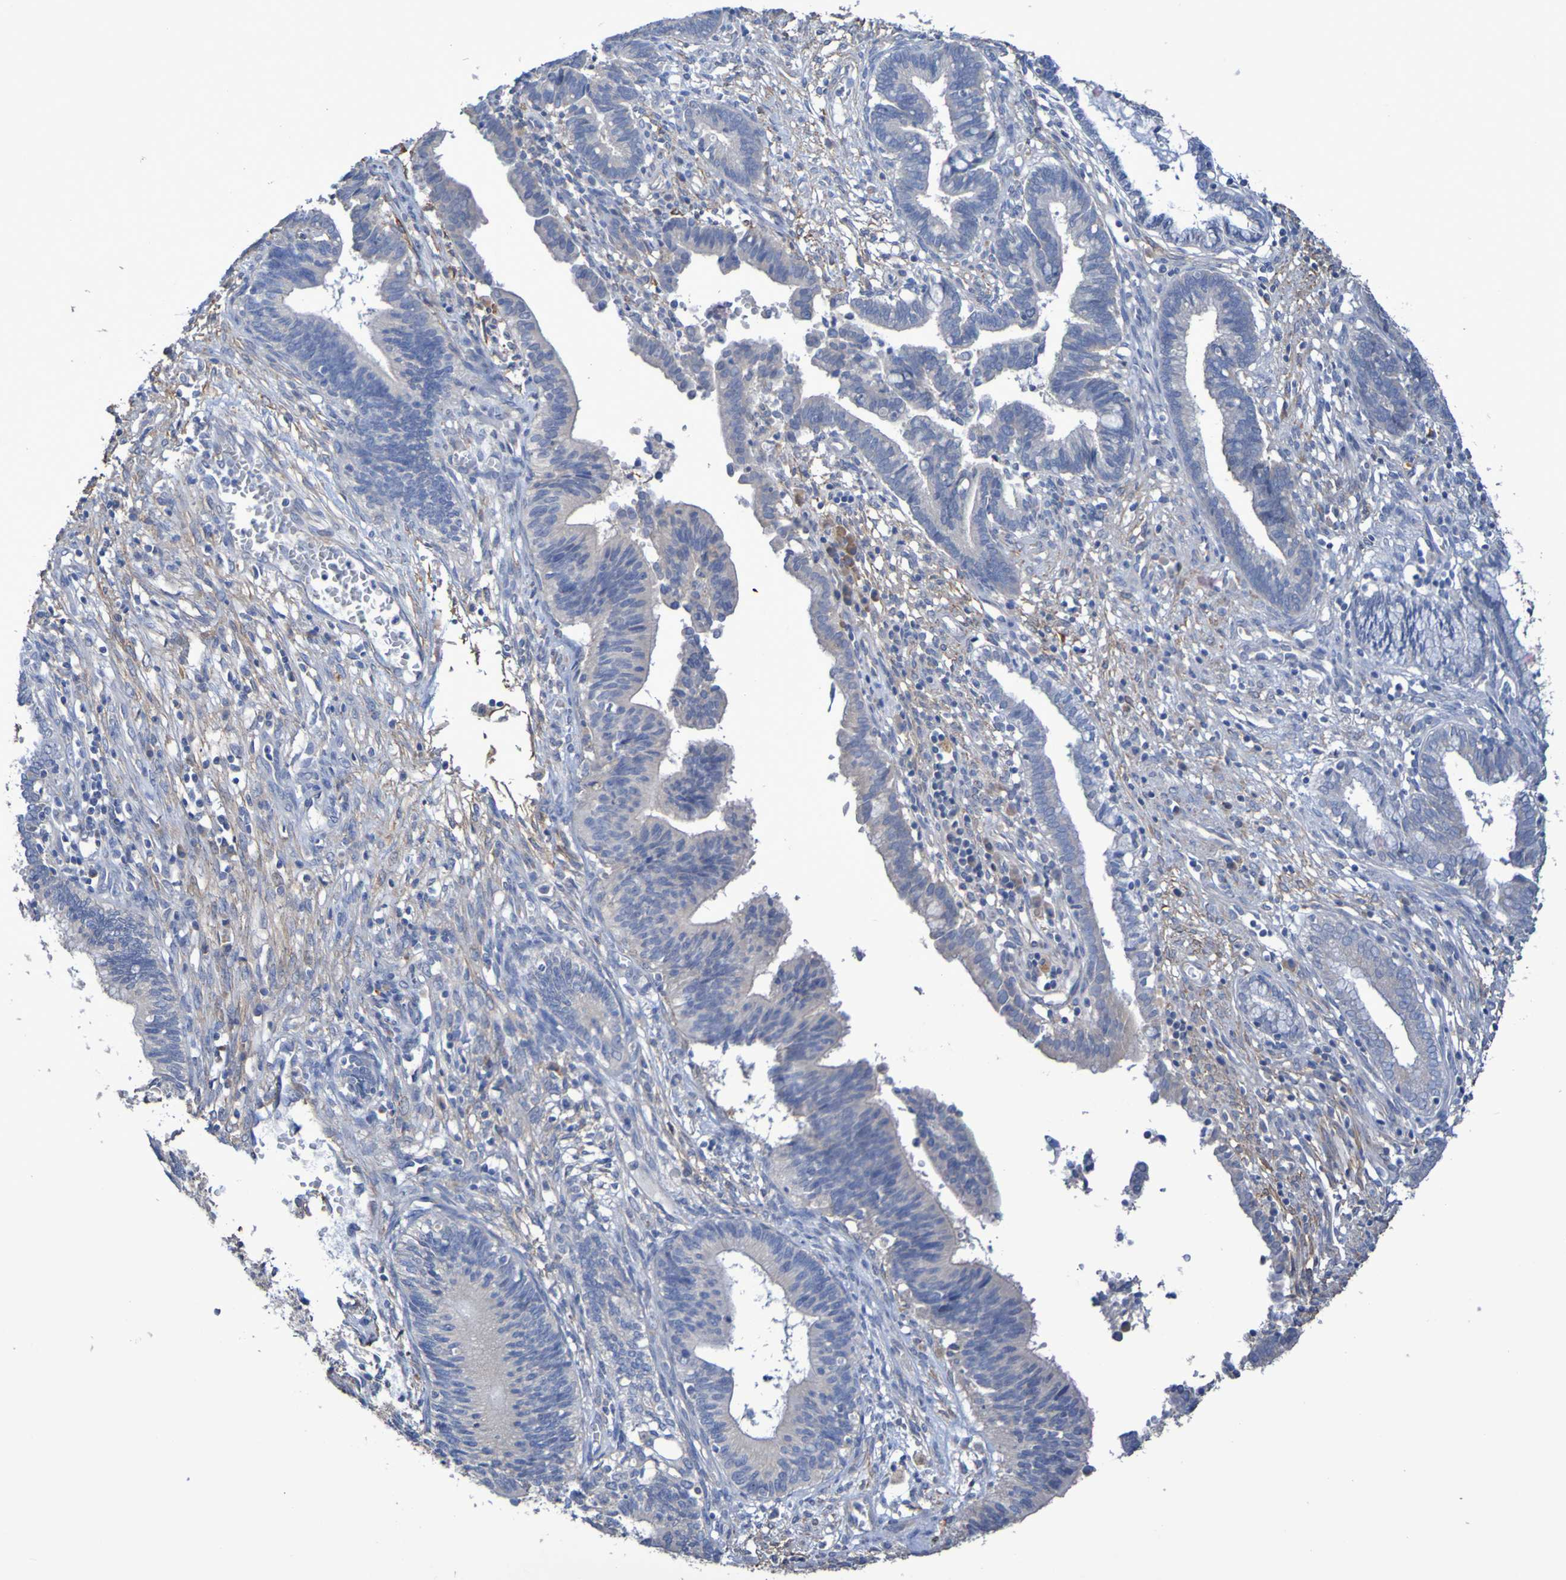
{"staining": {"intensity": "negative", "quantity": "none", "location": "none"}, "tissue": "cervical cancer", "cell_type": "Tumor cells", "image_type": "cancer", "snomed": [{"axis": "morphology", "description": "Adenocarcinoma, NOS"}, {"axis": "topography", "description": "Cervix"}], "caption": "This photomicrograph is of cervical cancer stained with IHC to label a protein in brown with the nuclei are counter-stained blue. There is no staining in tumor cells.", "gene": "SRPRB", "patient": {"sex": "female", "age": 44}}